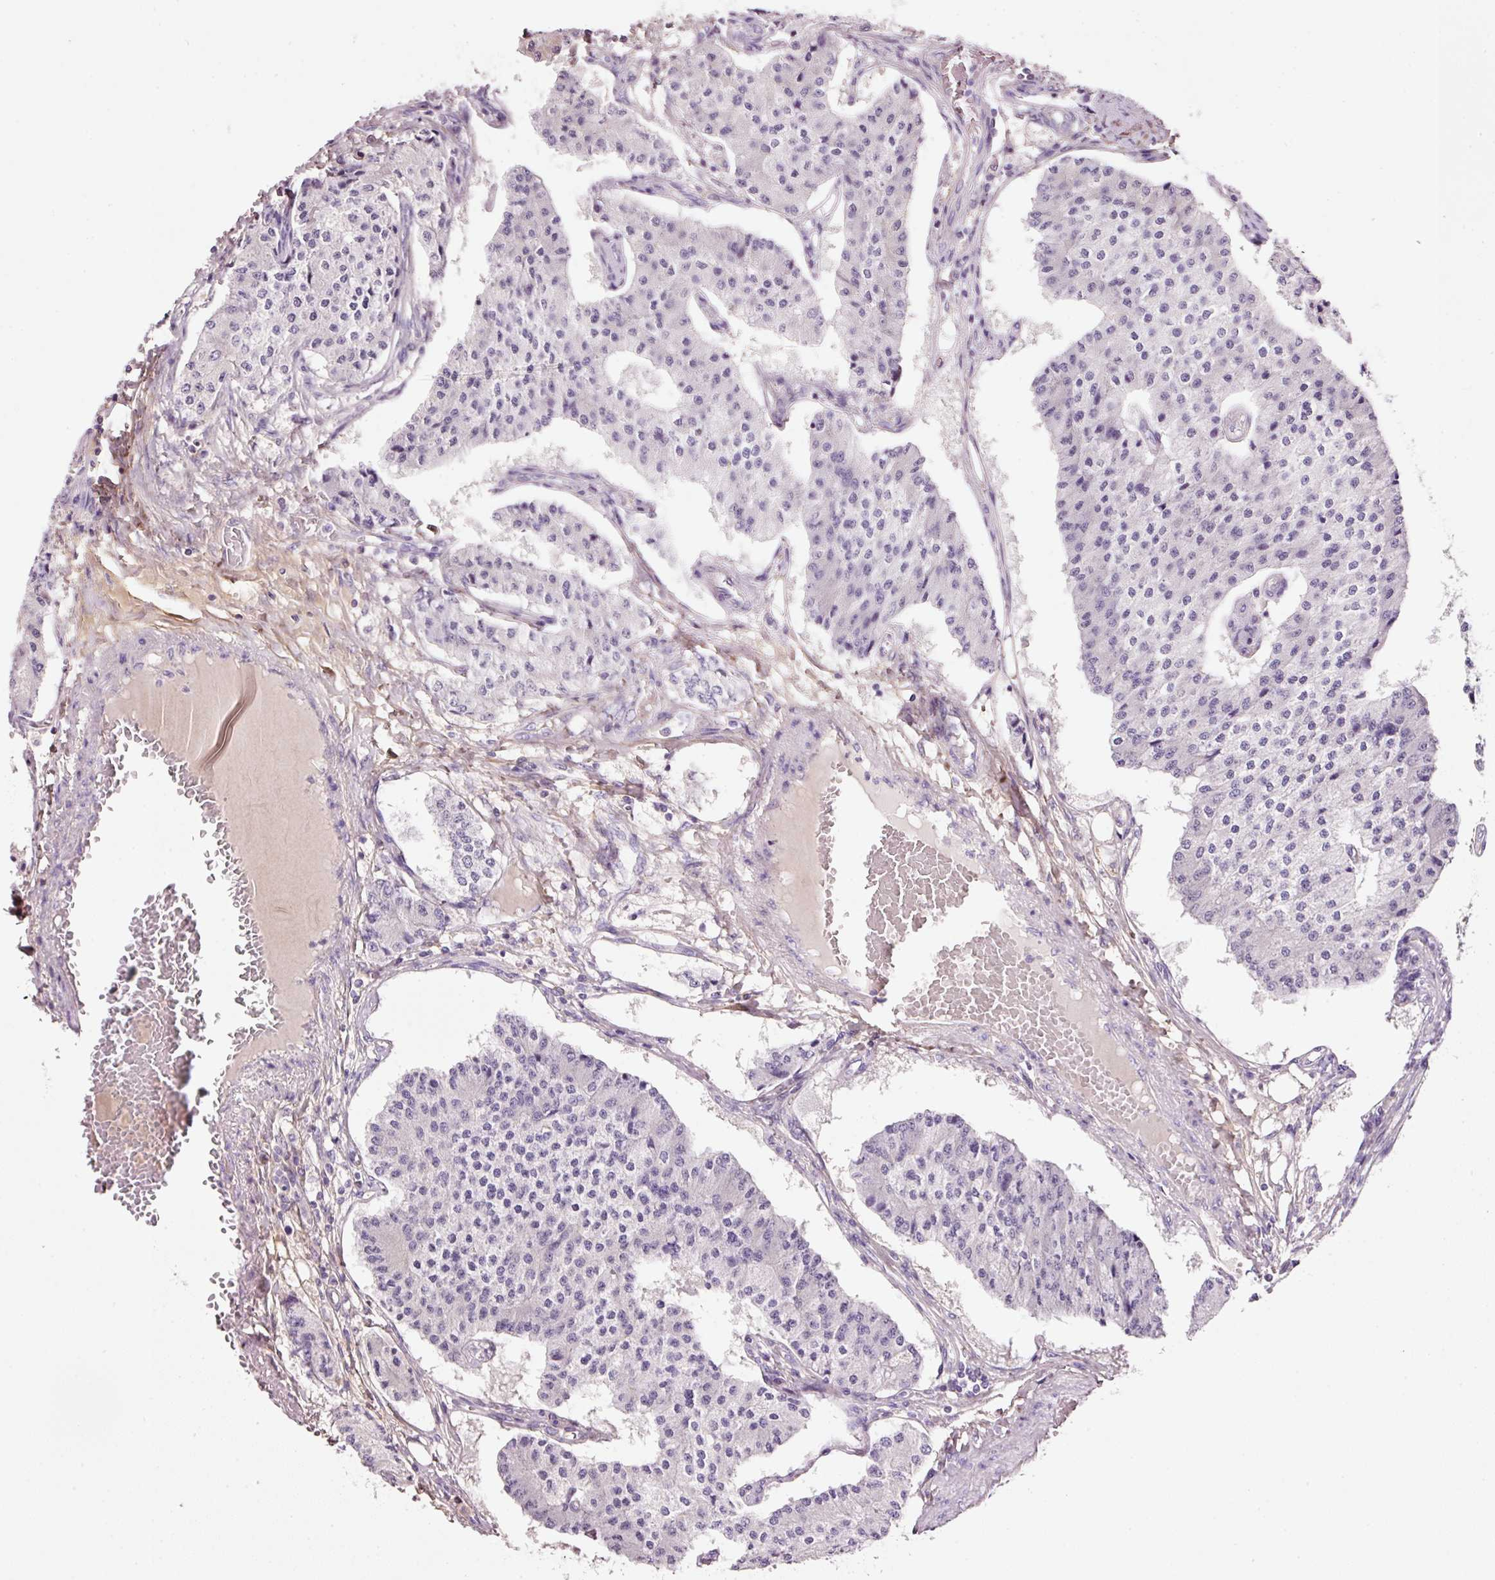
{"staining": {"intensity": "negative", "quantity": "none", "location": "none"}, "tissue": "carcinoid", "cell_type": "Tumor cells", "image_type": "cancer", "snomed": [{"axis": "morphology", "description": "Carcinoid, malignant, NOS"}, {"axis": "topography", "description": "Colon"}], "caption": "Histopathology image shows no significant protein expression in tumor cells of carcinoid (malignant).", "gene": "SOS2", "patient": {"sex": "female", "age": 52}}